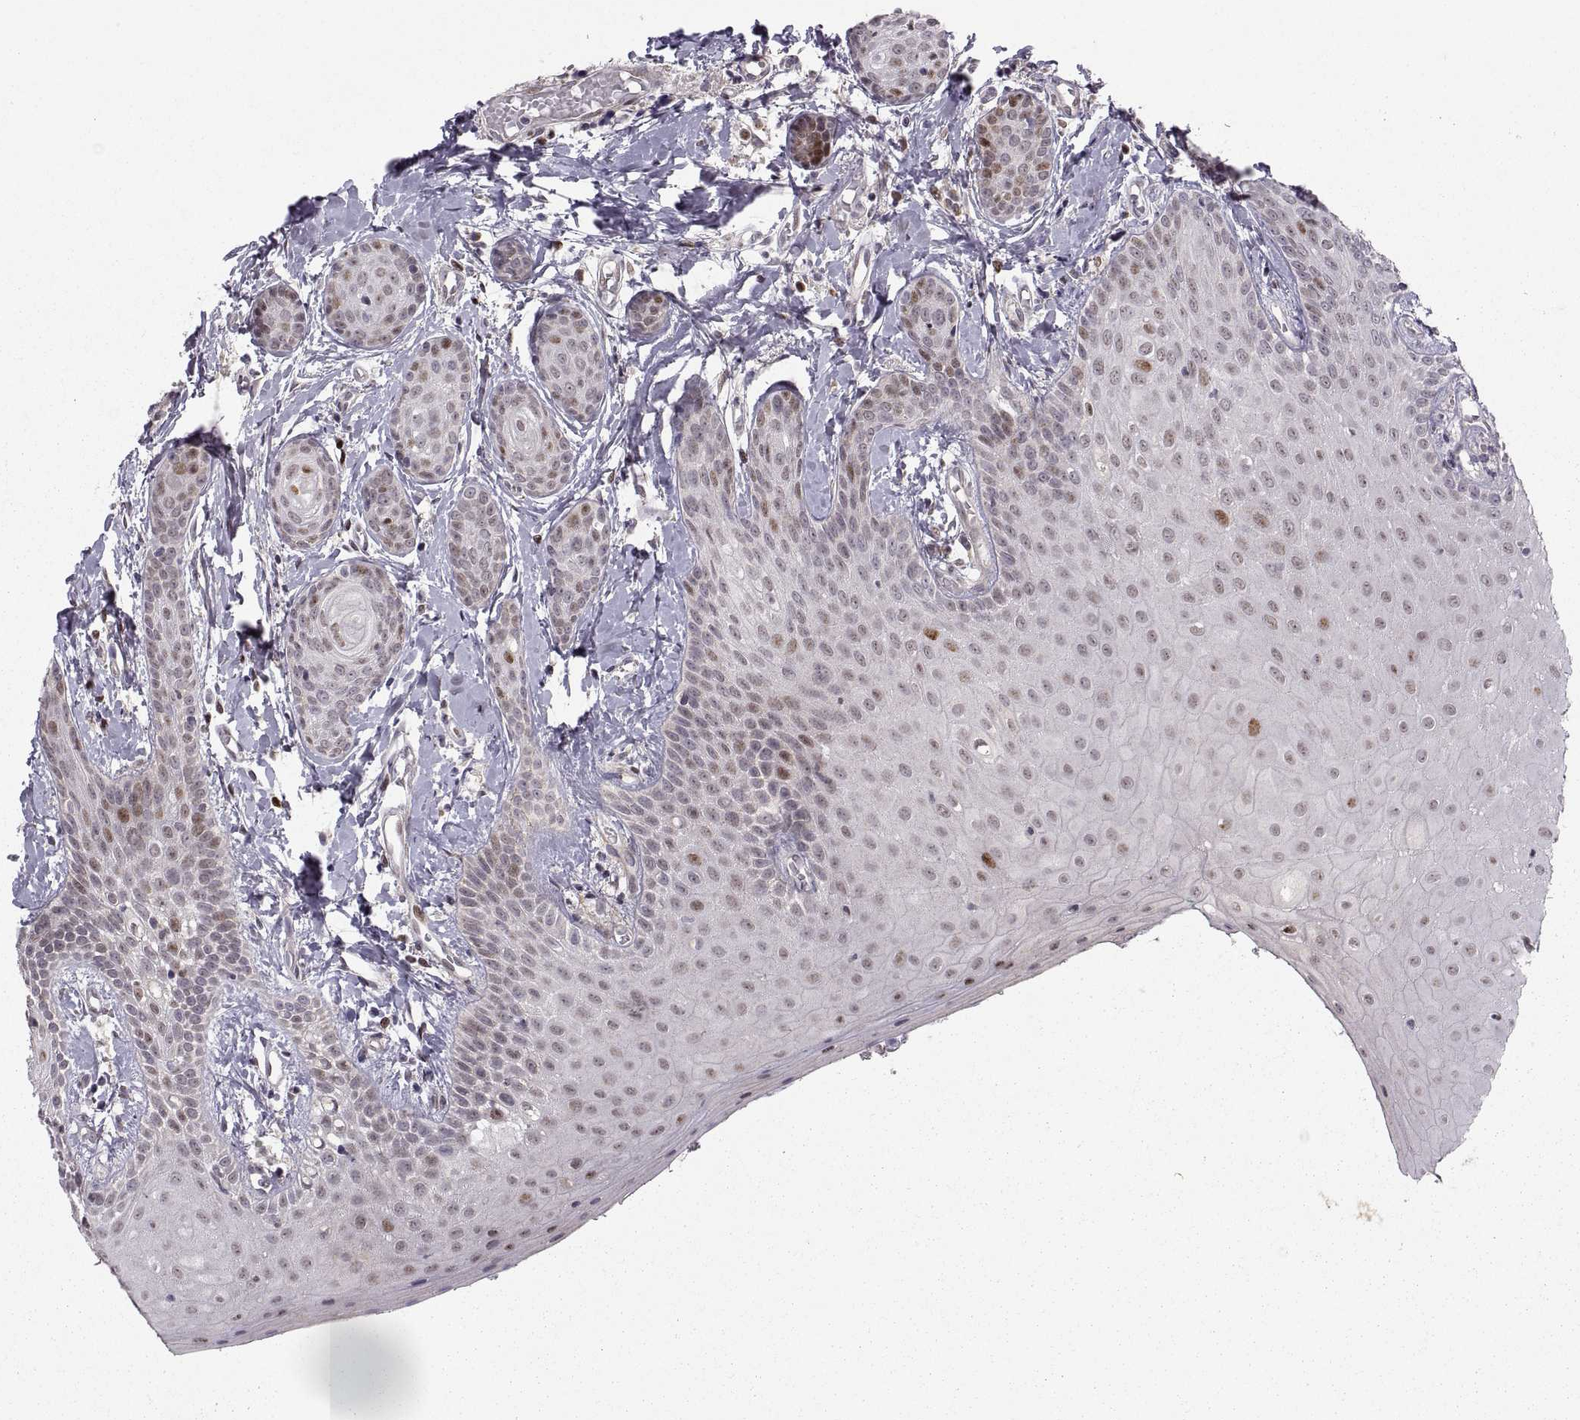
{"staining": {"intensity": "moderate", "quantity": "<25%", "location": "nuclear"}, "tissue": "head and neck cancer", "cell_type": "Tumor cells", "image_type": "cancer", "snomed": [{"axis": "morphology", "description": "Normal tissue, NOS"}, {"axis": "morphology", "description": "Squamous cell carcinoma, NOS"}, {"axis": "topography", "description": "Oral tissue"}, {"axis": "topography", "description": "Salivary gland"}, {"axis": "topography", "description": "Head-Neck"}], "caption": "Immunohistochemistry (DAB) staining of human head and neck squamous cell carcinoma shows moderate nuclear protein staining in about <25% of tumor cells.", "gene": "SNAI1", "patient": {"sex": "female", "age": 62}}